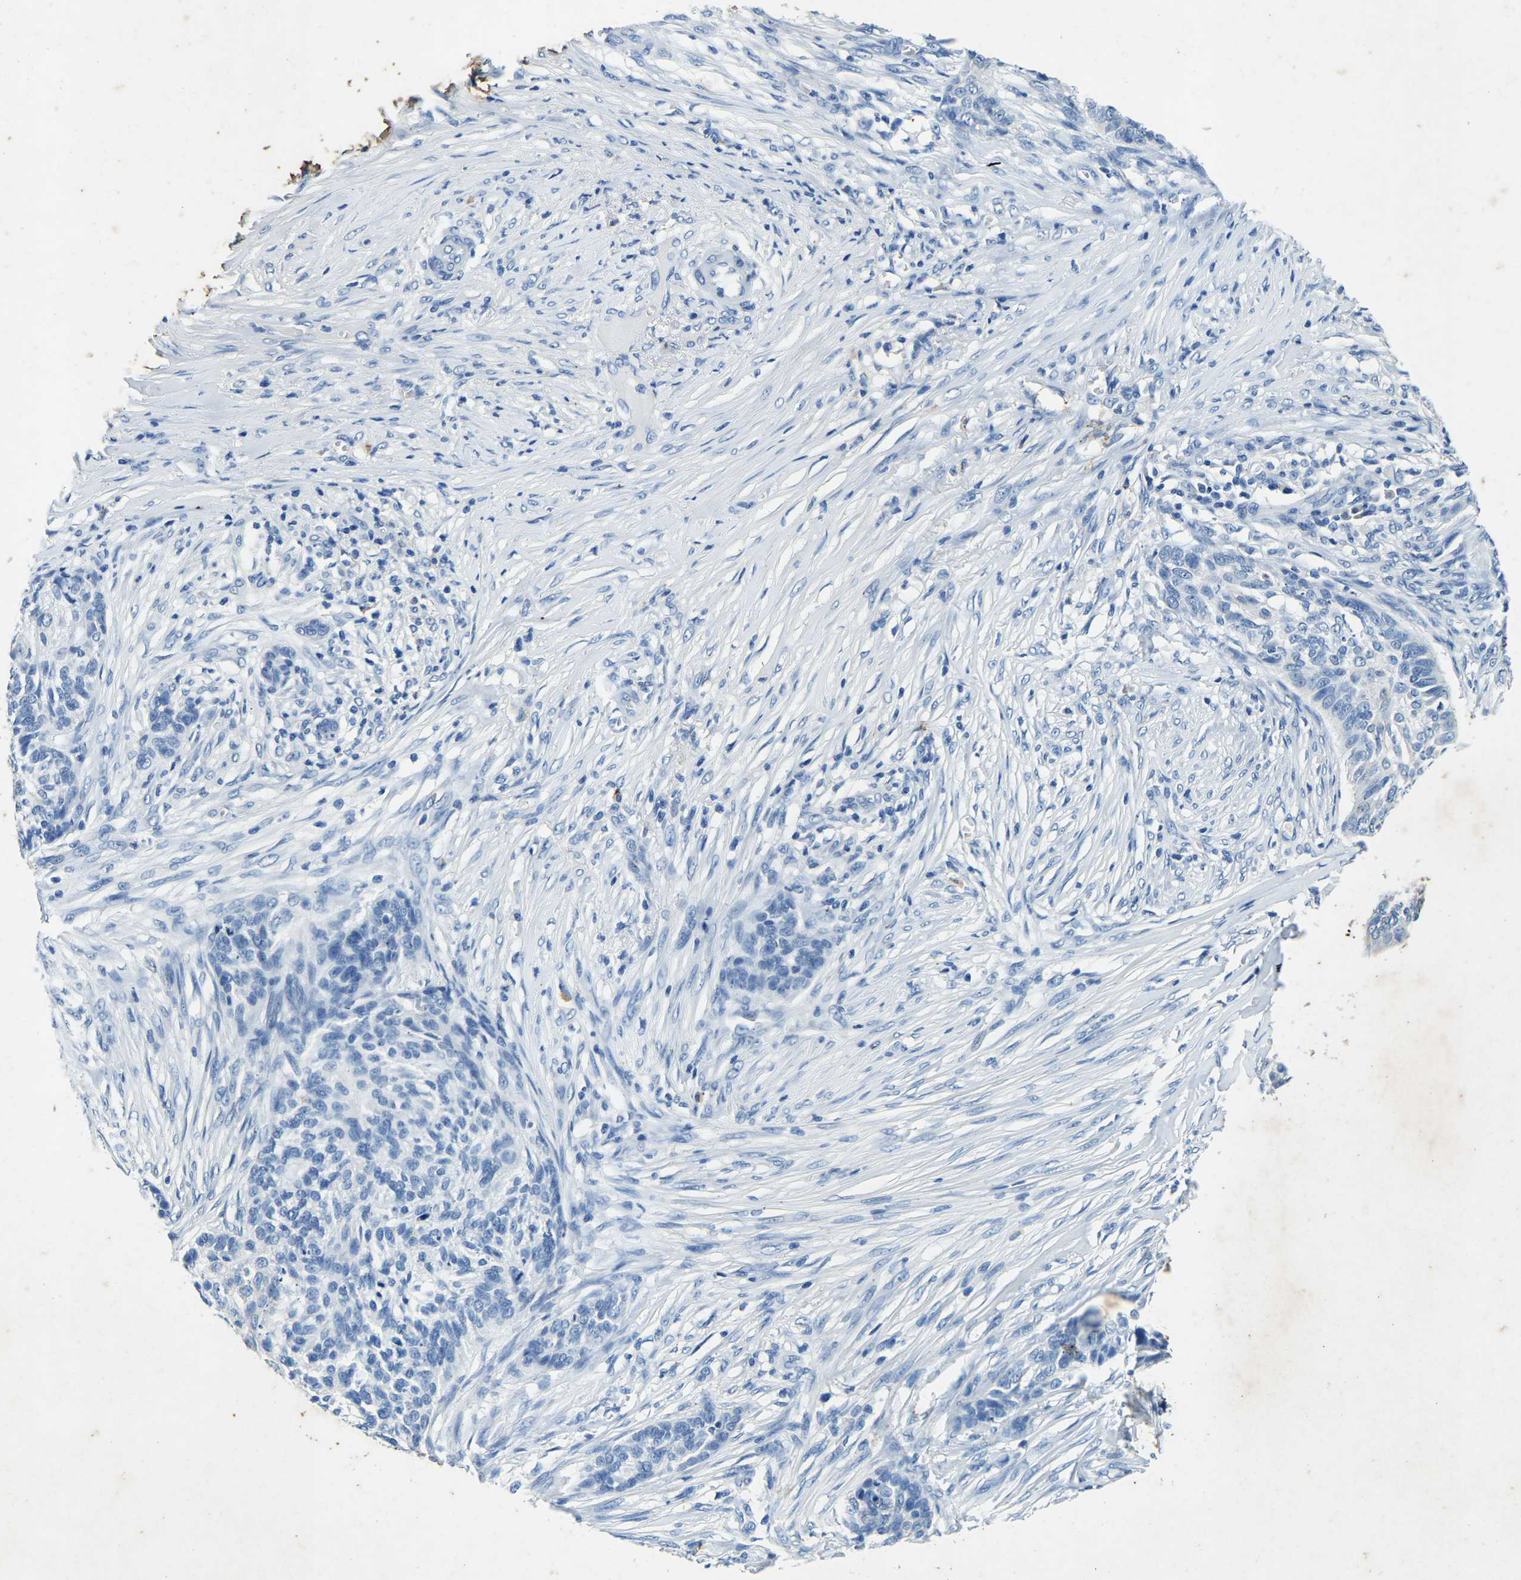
{"staining": {"intensity": "negative", "quantity": "none", "location": "none"}, "tissue": "skin cancer", "cell_type": "Tumor cells", "image_type": "cancer", "snomed": [{"axis": "morphology", "description": "Basal cell carcinoma"}, {"axis": "topography", "description": "Skin"}], "caption": "An IHC photomicrograph of skin cancer (basal cell carcinoma) is shown. There is no staining in tumor cells of skin cancer (basal cell carcinoma).", "gene": "UBN2", "patient": {"sex": "male", "age": 85}}